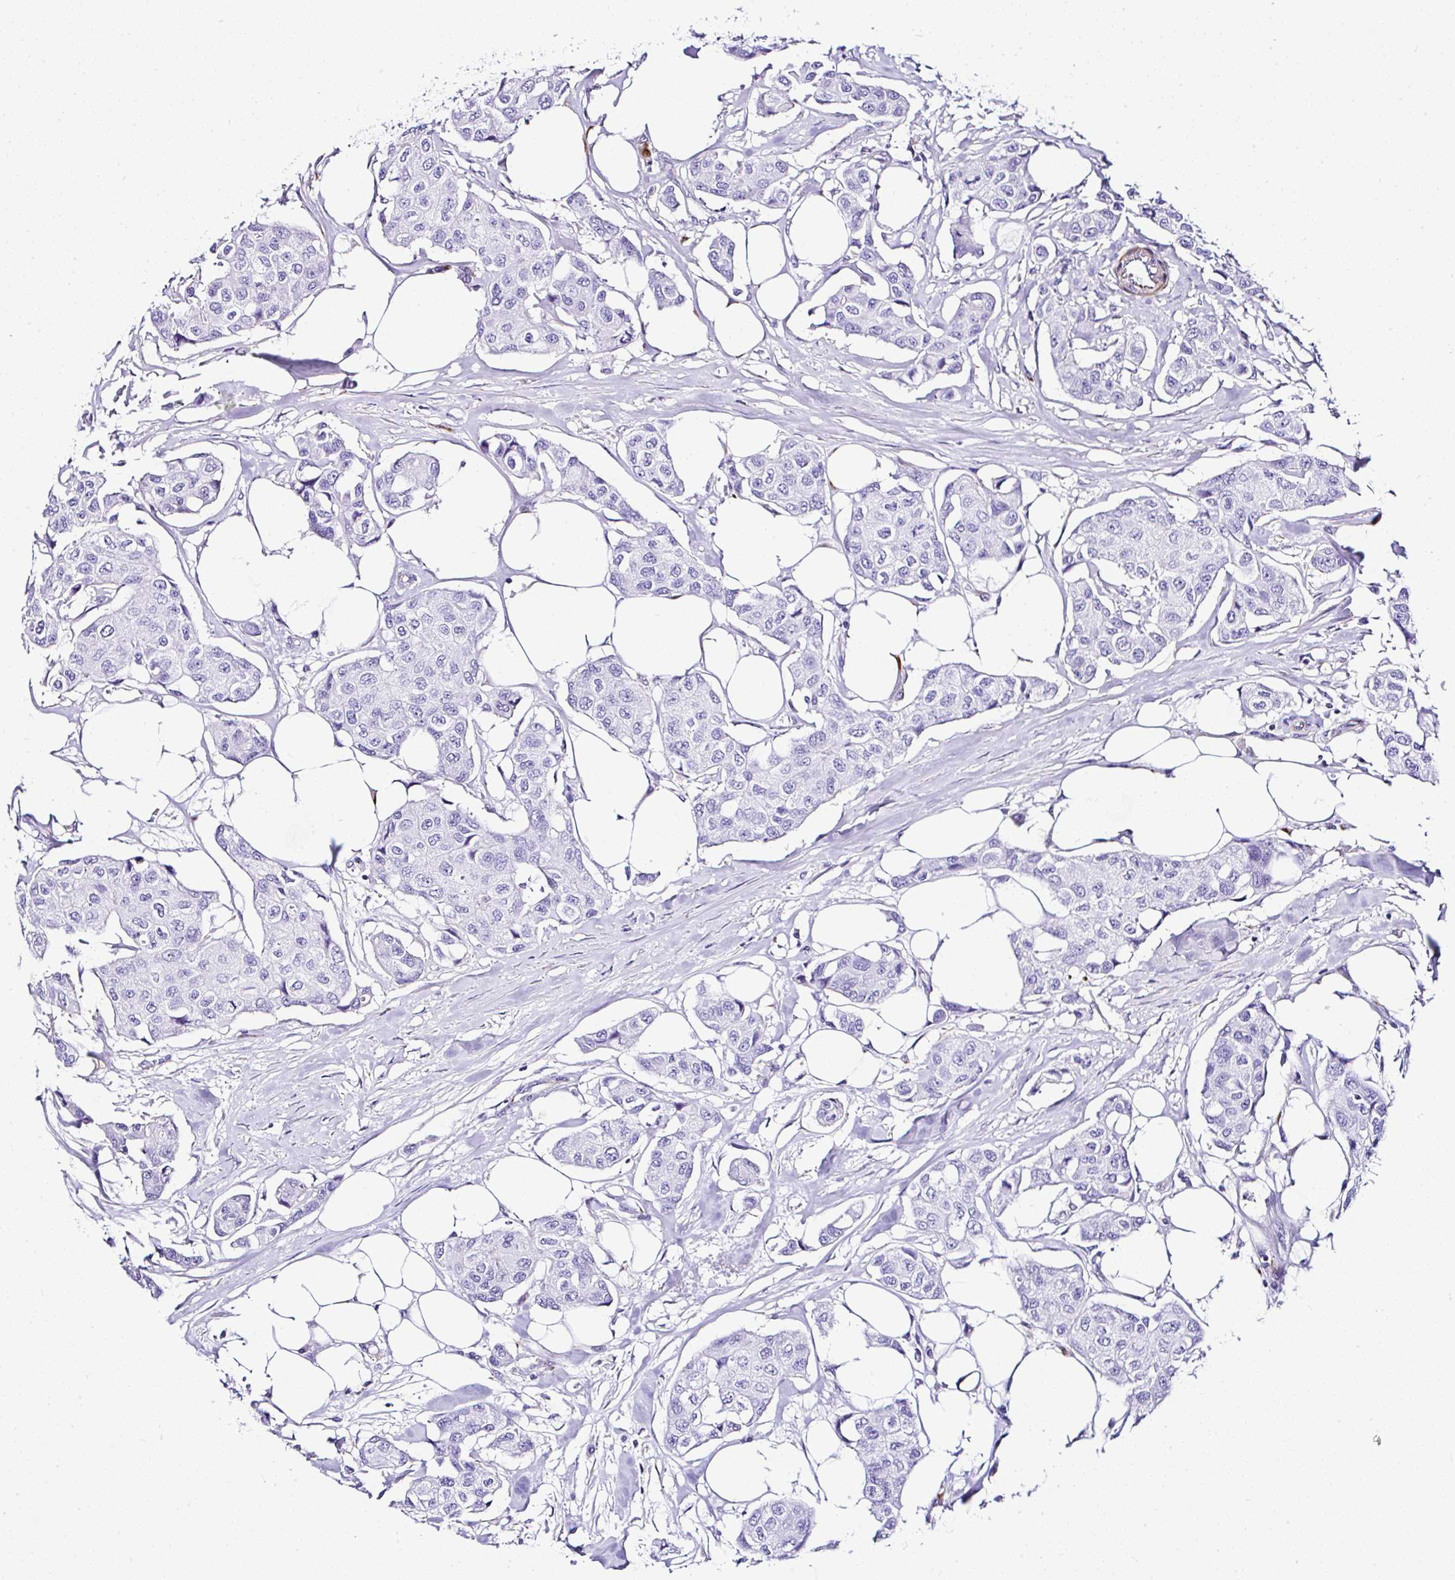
{"staining": {"intensity": "negative", "quantity": "none", "location": "none"}, "tissue": "breast cancer", "cell_type": "Tumor cells", "image_type": "cancer", "snomed": [{"axis": "morphology", "description": "Duct carcinoma"}, {"axis": "topography", "description": "Breast"}, {"axis": "topography", "description": "Lymph node"}], "caption": "Tumor cells show no significant protein staining in breast cancer (infiltrating ductal carcinoma).", "gene": "DEPDC5", "patient": {"sex": "female", "age": 80}}